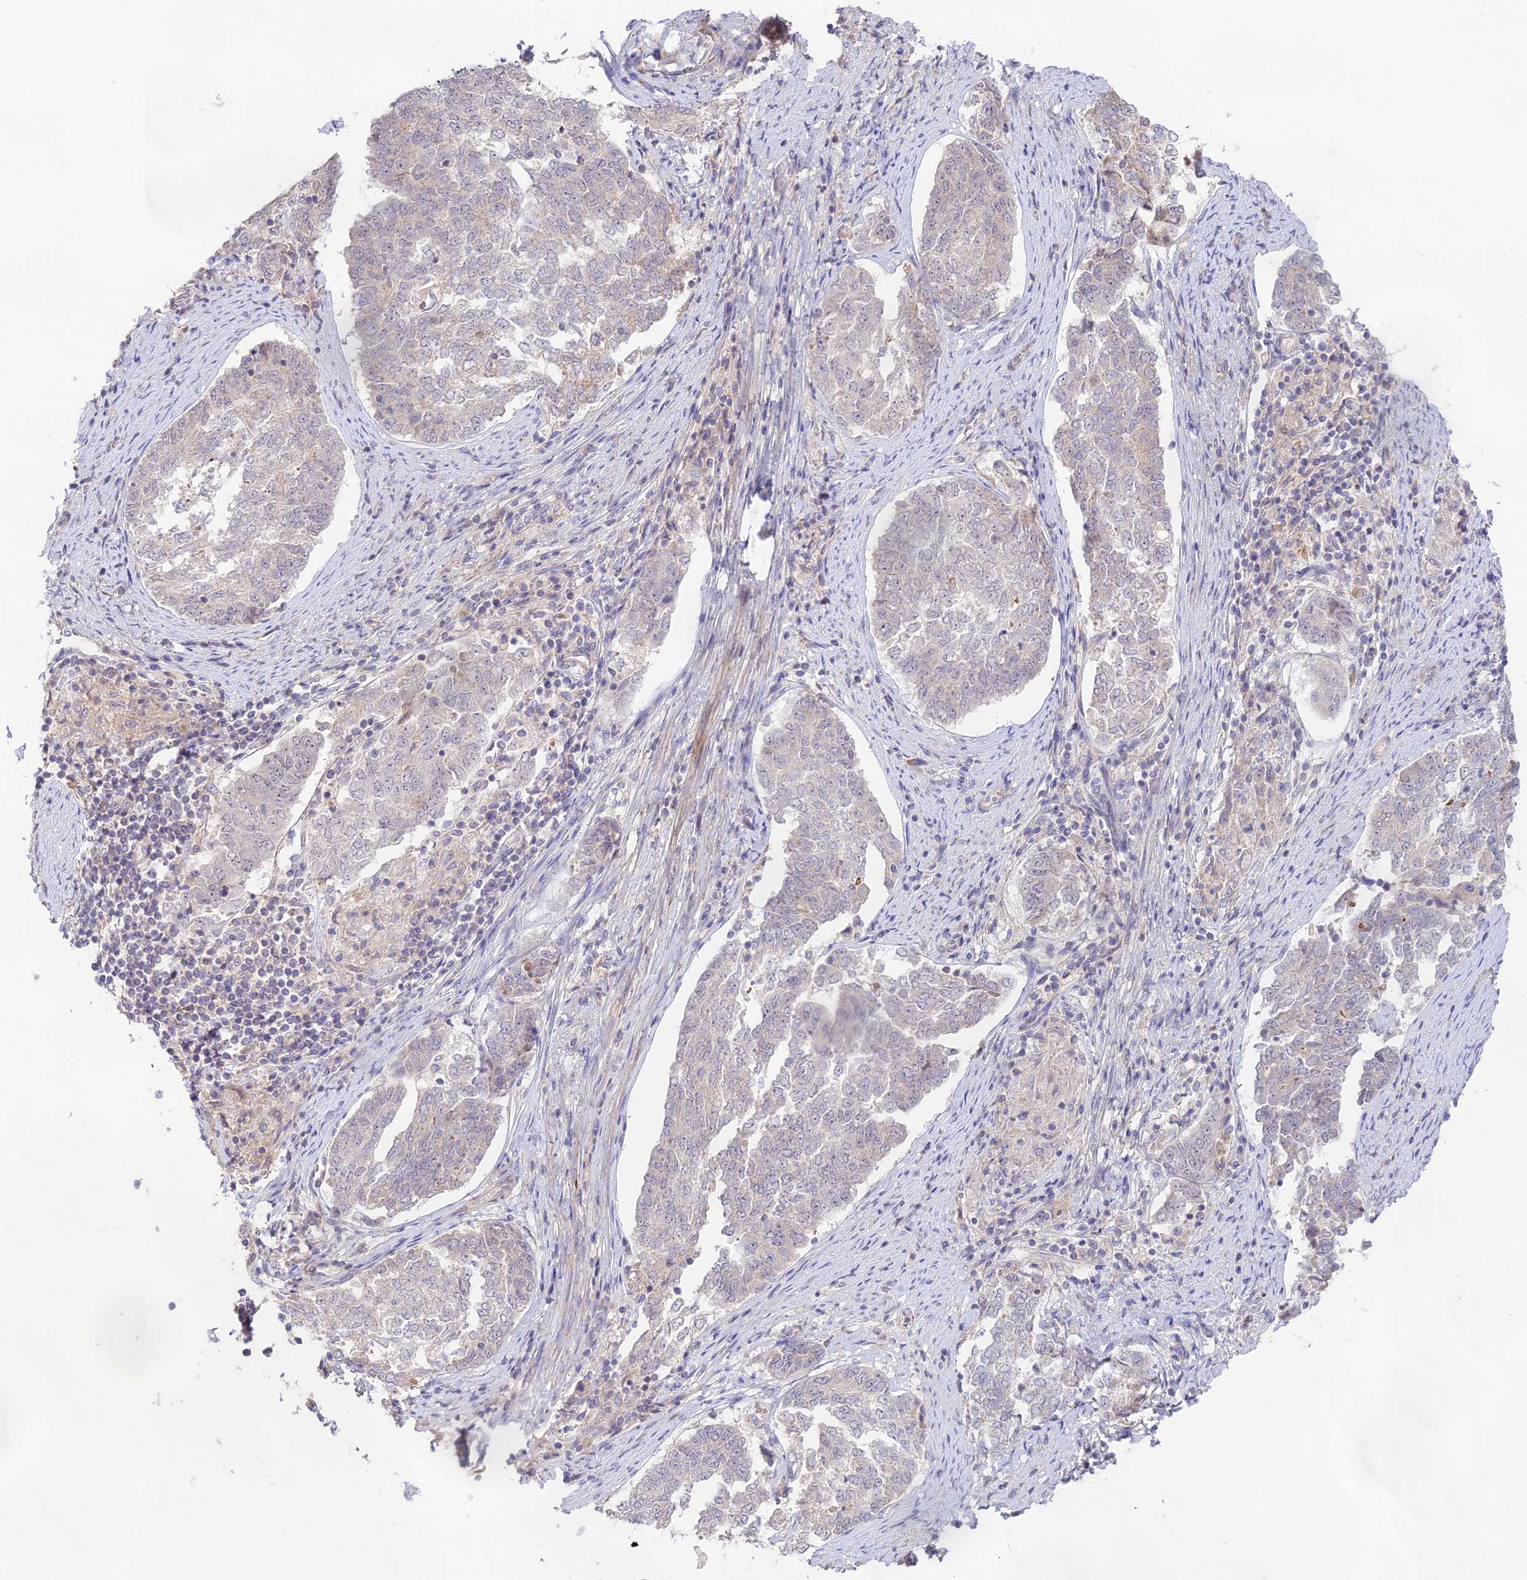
{"staining": {"intensity": "negative", "quantity": "none", "location": "none"}, "tissue": "endometrial cancer", "cell_type": "Tumor cells", "image_type": "cancer", "snomed": [{"axis": "morphology", "description": "Adenocarcinoma, NOS"}, {"axis": "topography", "description": "Endometrium"}], "caption": "Human endometrial cancer (adenocarcinoma) stained for a protein using immunohistochemistry (IHC) demonstrates no positivity in tumor cells.", "gene": "CAMSAP3", "patient": {"sex": "female", "age": 80}}